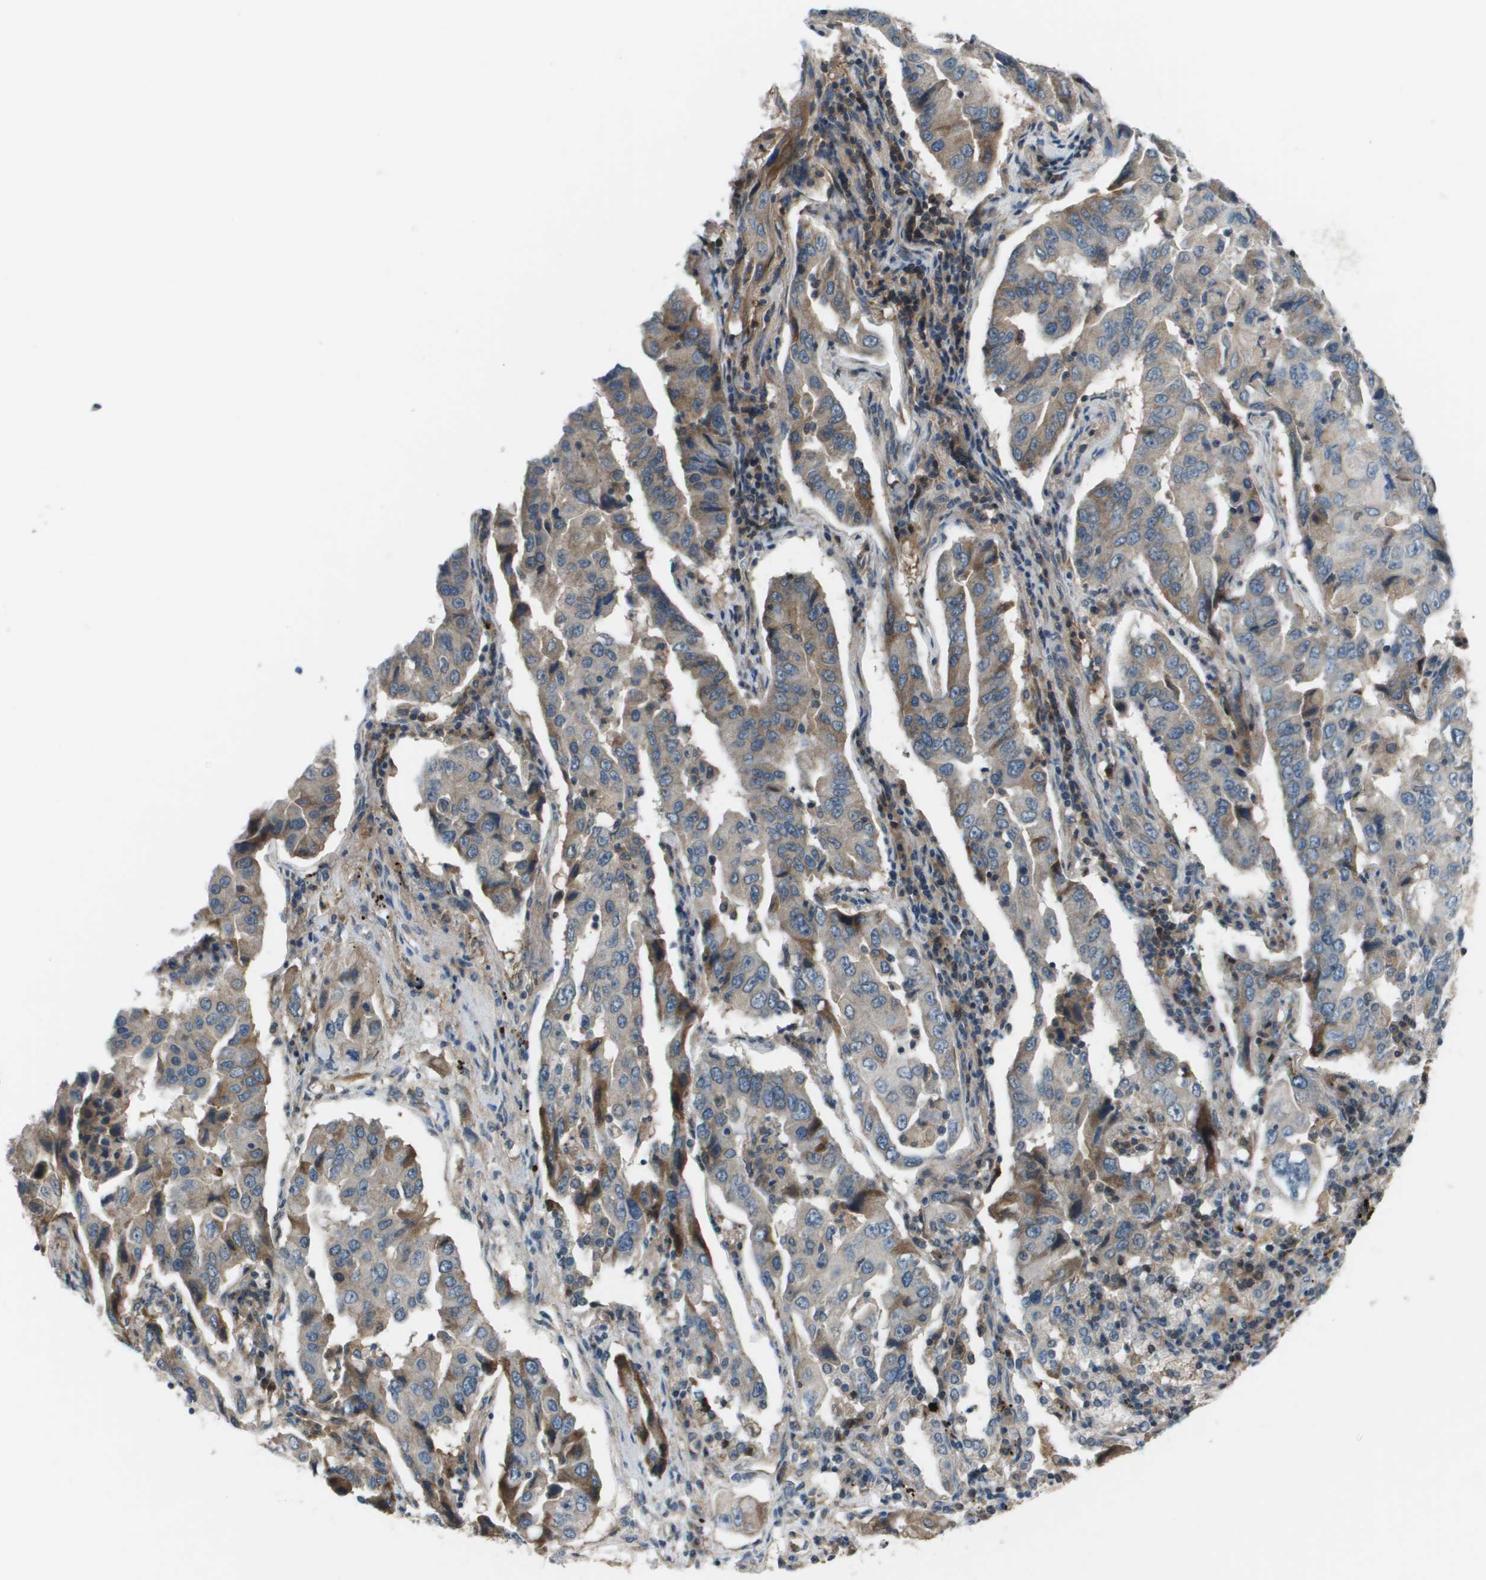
{"staining": {"intensity": "moderate", "quantity": "25%-75%", "location": "cytoplasmic/membranous"}, "tissue": "lung cancer", "cell_type": "Tumor cells", "image_type": "cancer", "snomed": [{"axis": "morphology", "description": "Adenocarcinoma, NOS"}, {"axis": "topography", "description": "Lung"}], "caption": "This image exhibits lung cancer stained with immunohistochemistry to label a protein in brown. The cytoplasmic/membranous of tumor cells show moderate positivity for the protein. Nuclei are counter-stained blue.", "gene": "PCOLCE", "patient": {"sex": "female", "age": 65}}